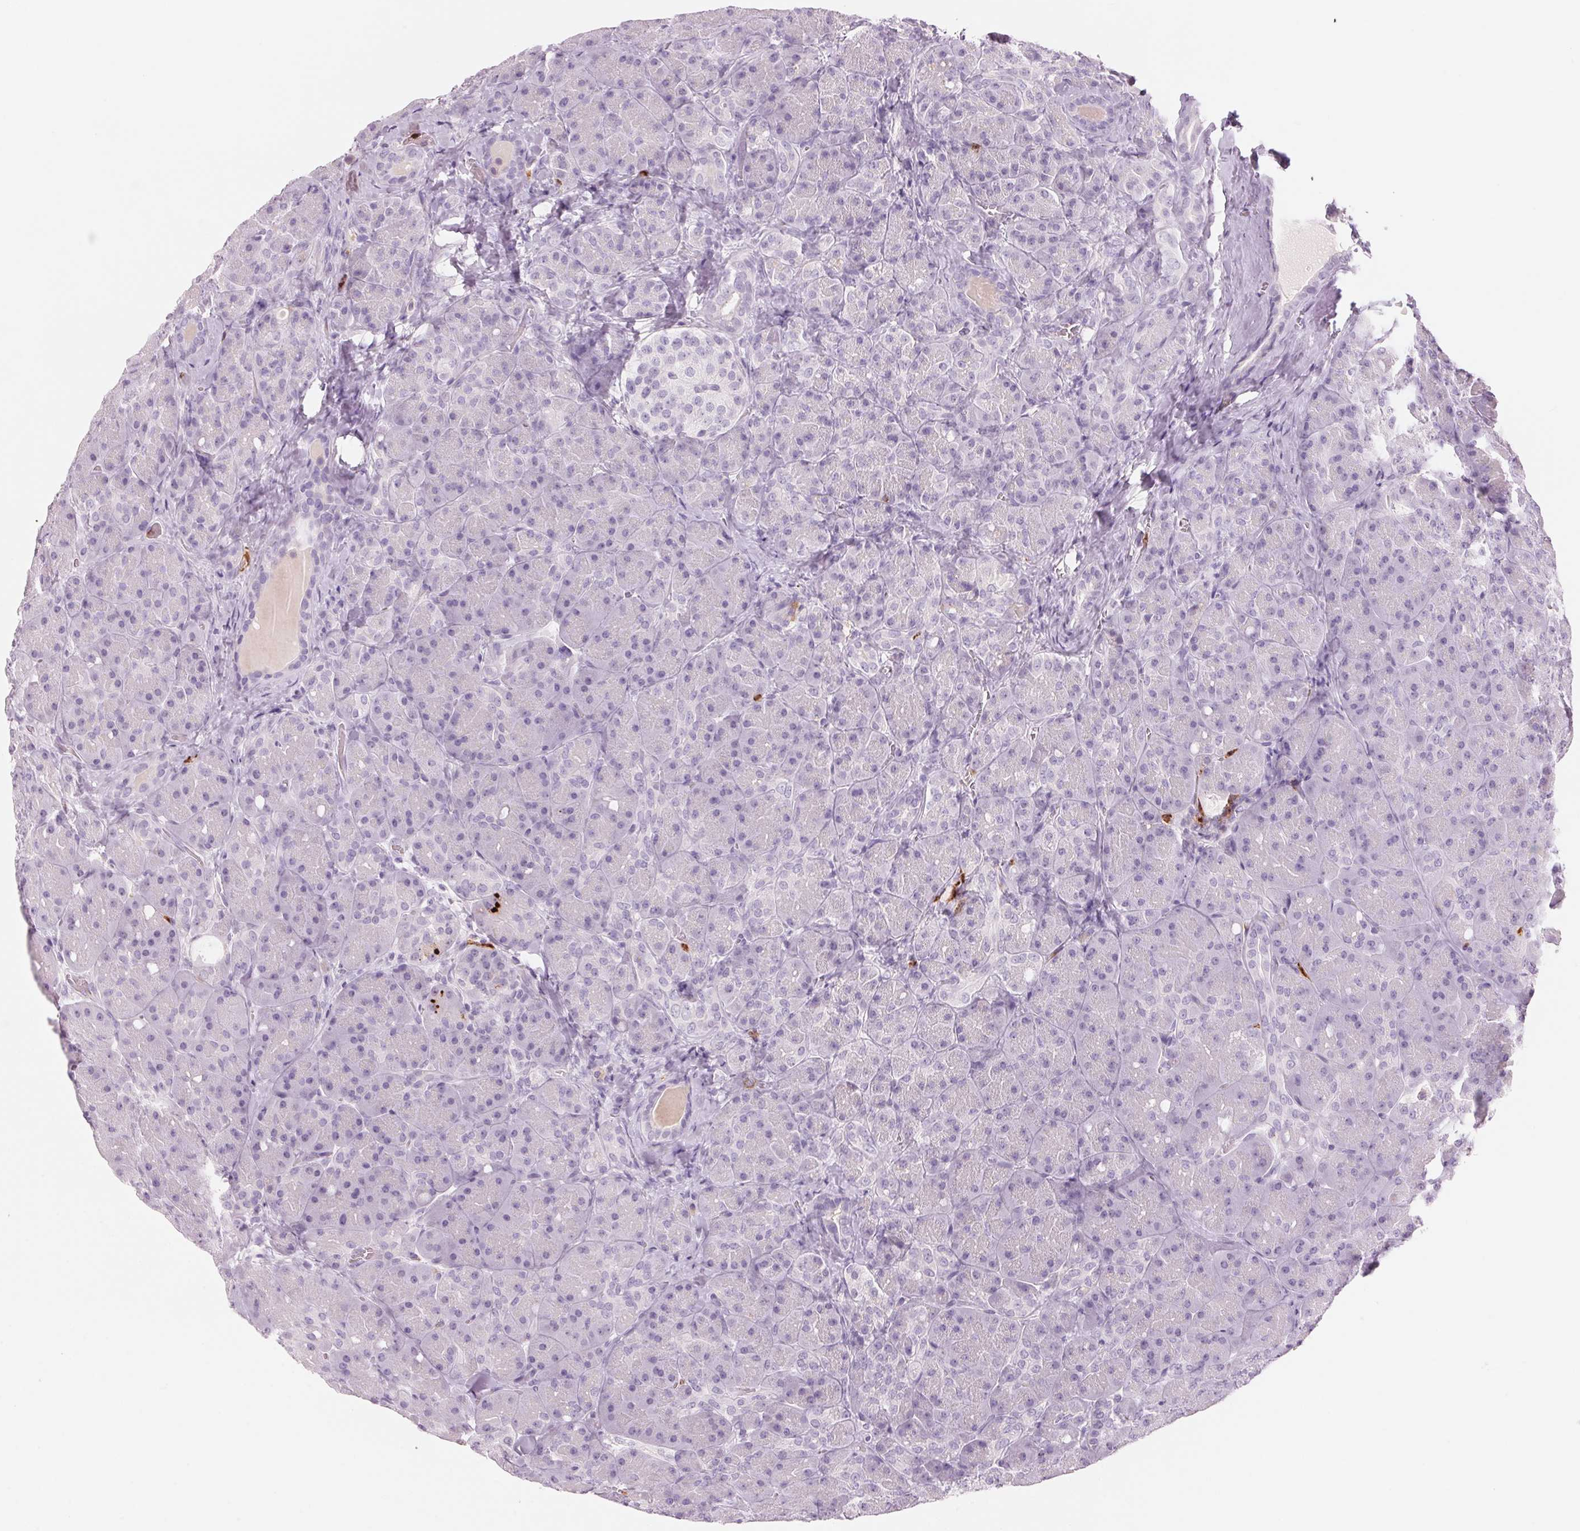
{"staining": {"intensity": "negative", "quantity": "none", "location": "none"}, "tissue": "pancreas", "cell_type": "Exocrine glandular cells", "image_type": "normal", "snomed": [{"axis": "morphology", "description": "Normal tissue, NOS"}, {"axis": "topography", "description": "Pancreas"}], "caption": "High magnification brightfield microscopy of benign pancreas stained with DAB (3,3'-diaminobenzidine) (brown) and counterstained with hematoxylin (blue): exocrine glandular cells show no significant expression. The staining was performed using DAB to visualize the protein expression in brown, while the nuclei were stained in blue with hematoxylin (Magnification: 20x).", "gene": "KLK7", "patient": {"sex": "male", "age": 55}}